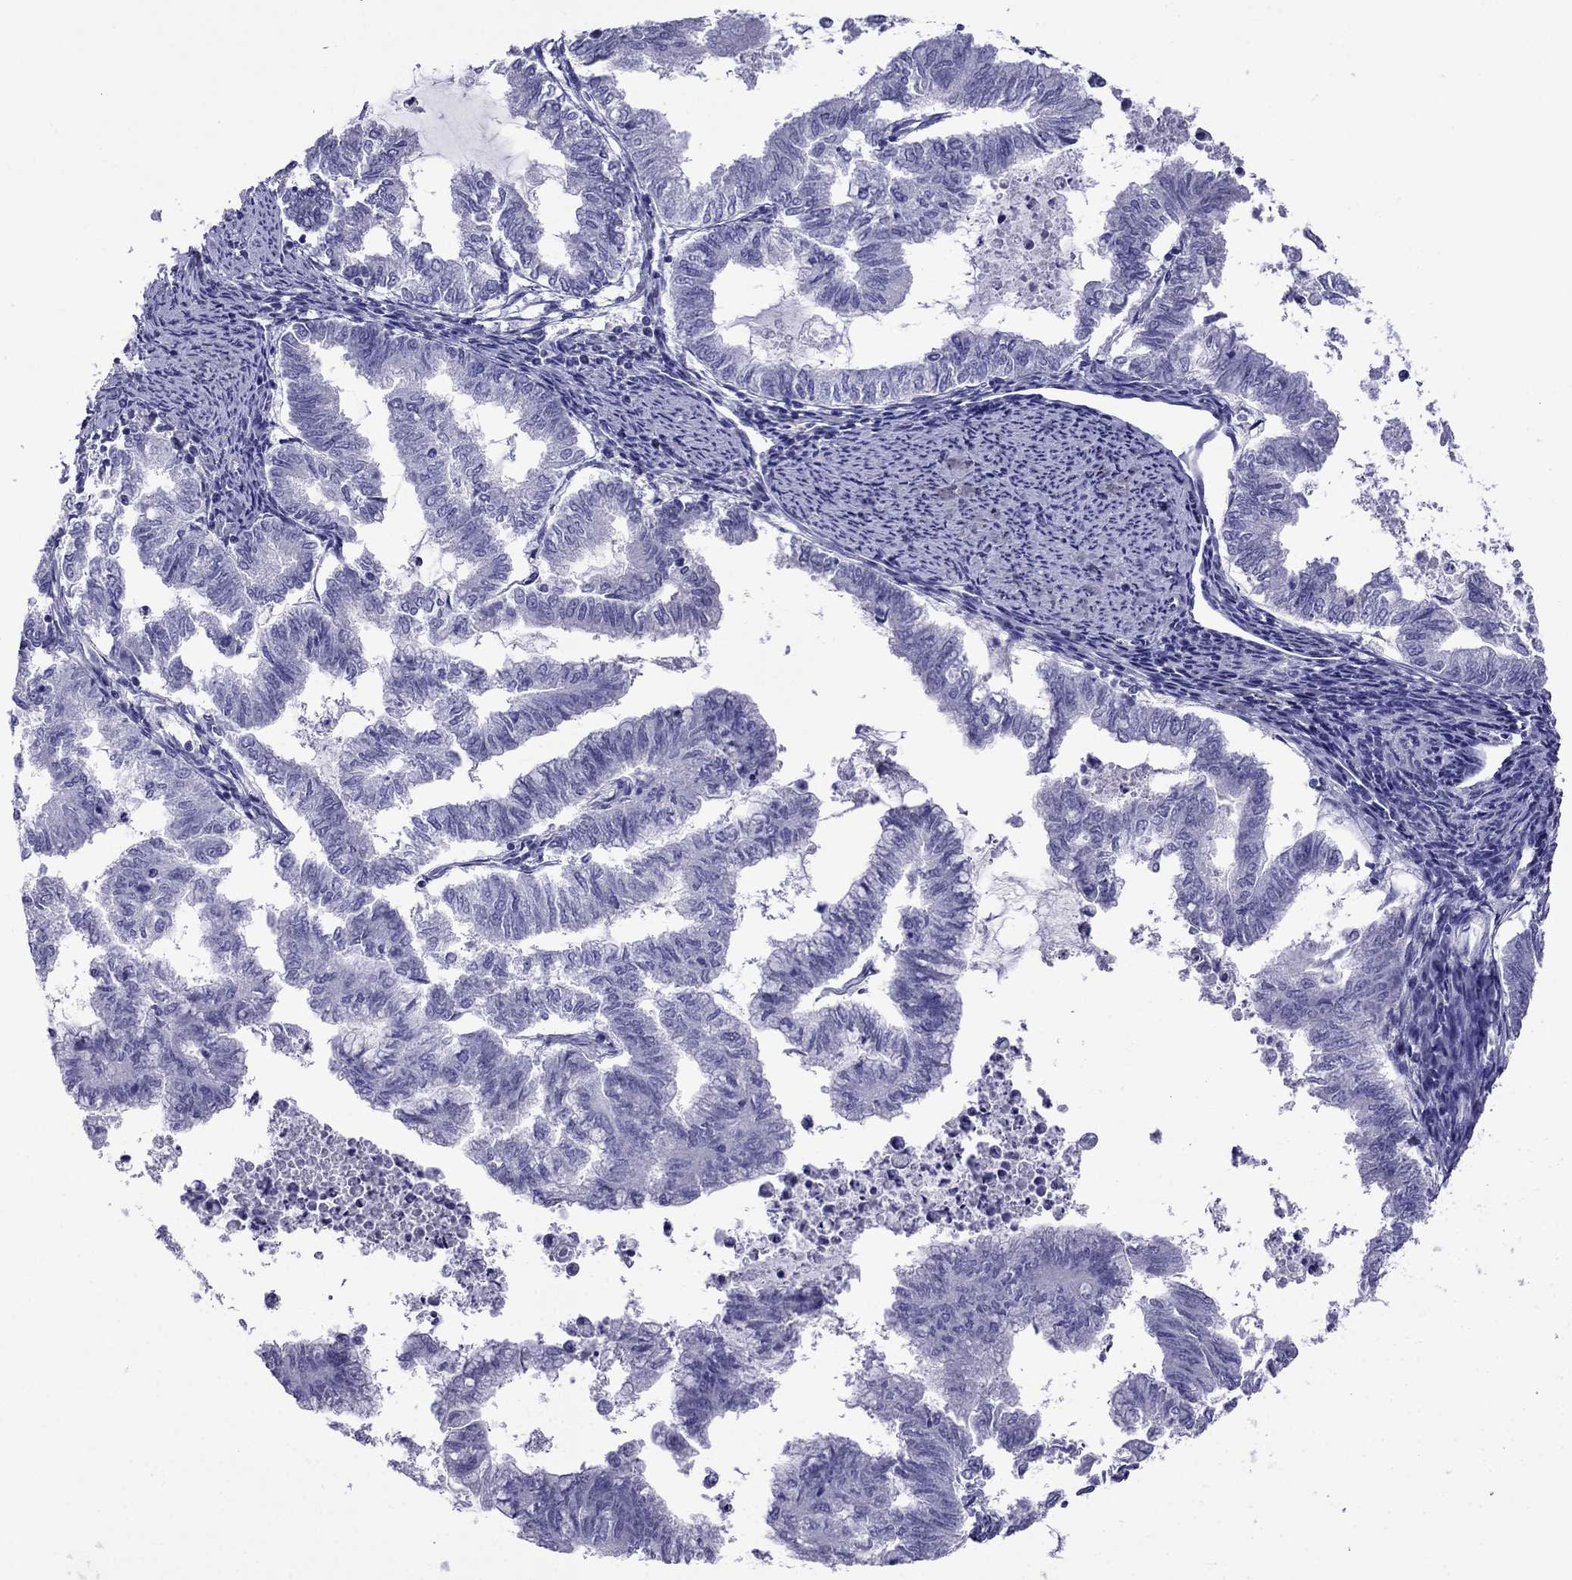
{"staining": {"intensity": "negative", "quantity": "none", "location": "none"}, "tissue": "endometrial cancer", "cell_type": "Tumor cells", "image_type": "cancer", "snomed": [{"axis": "morphology", "description": "Adenocarcinoma, NOS"}, {"axis": "topography", "description": "Endometrium"}], "caption": "There is no significant expression in tumor cells of endometrial adenocarcinoma.", "gene": "ARR3", "patient": {"sex": "female", "age": 79}}